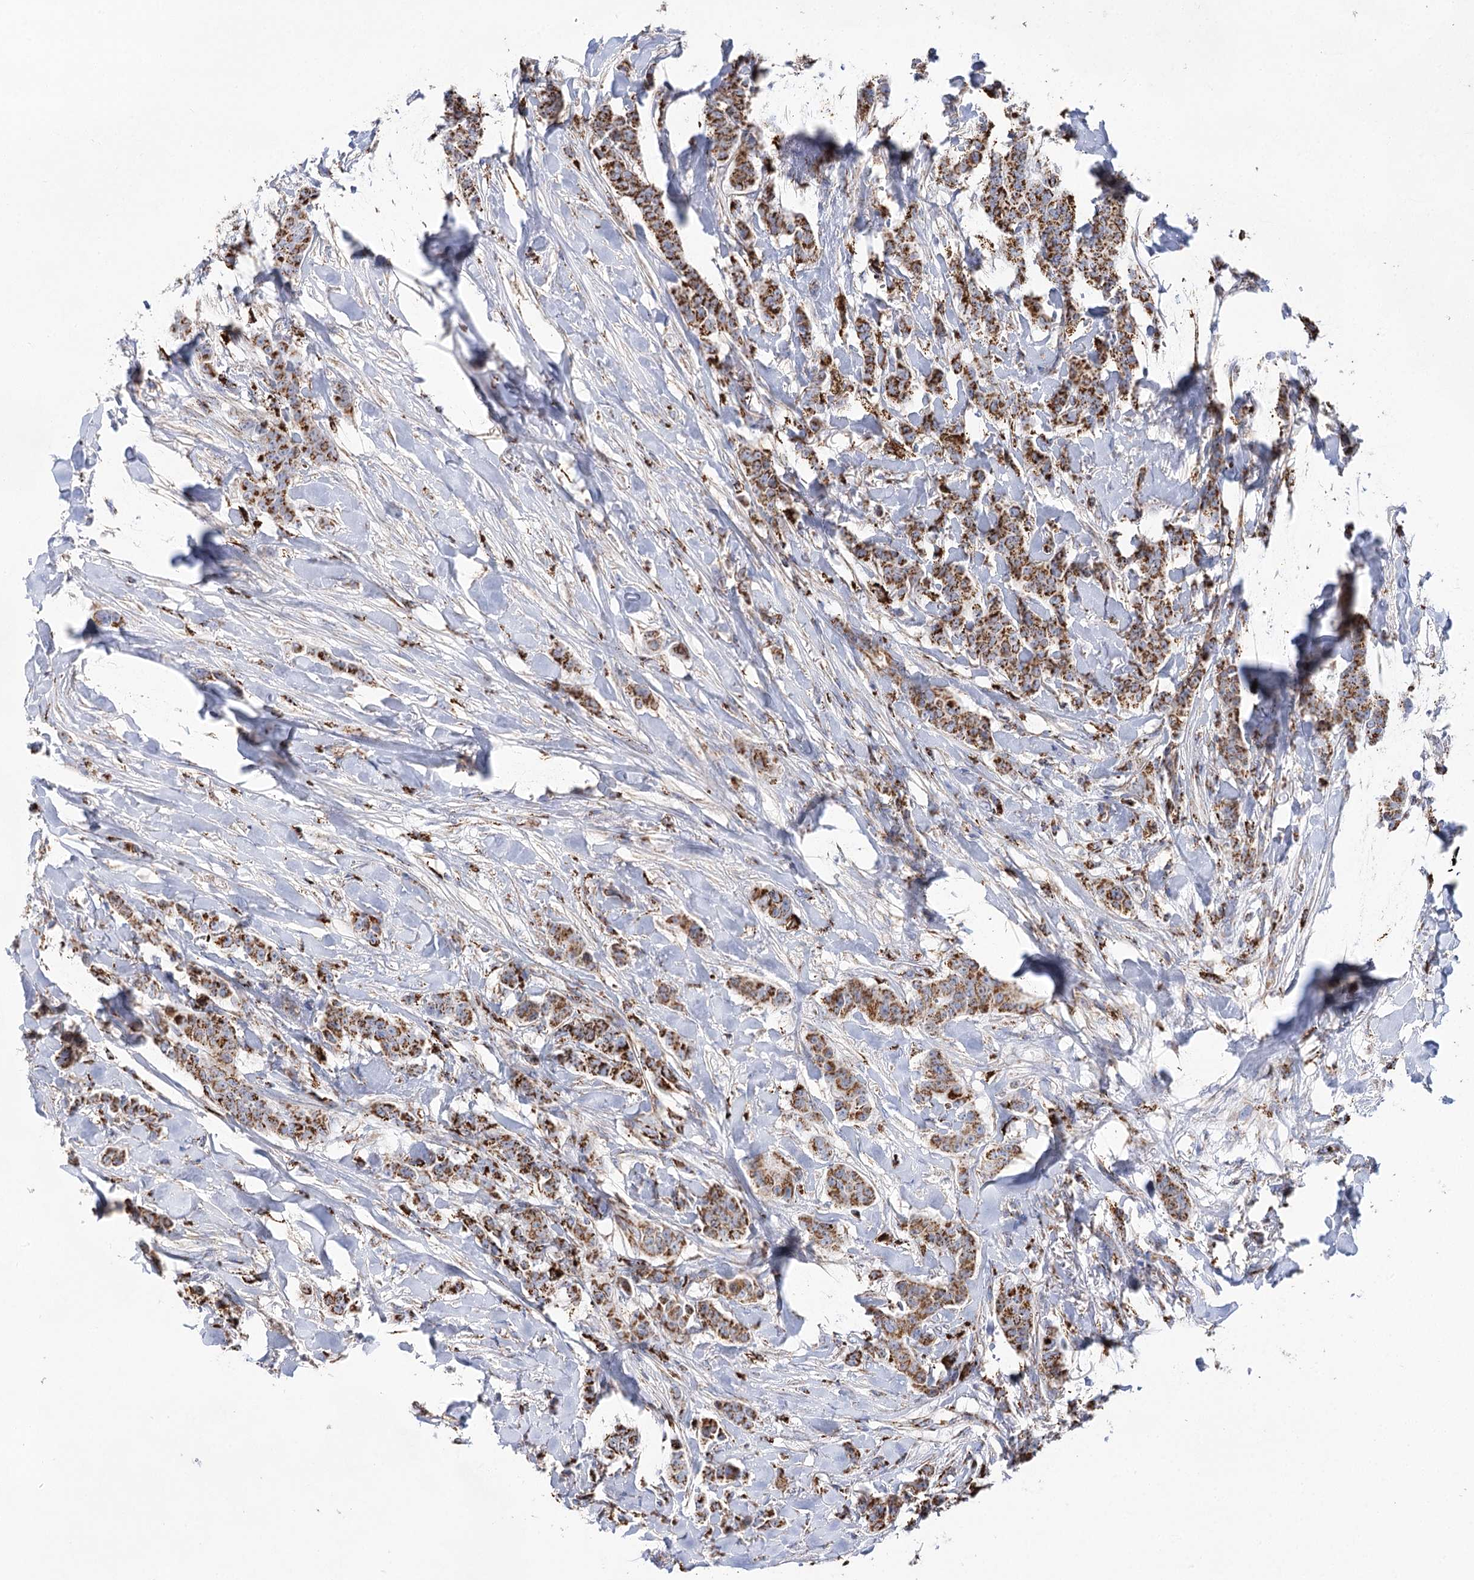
{"staining": {"intensity": "strong", "quantity": ">75%", "location": "cytoplasmic/membranous"}, "tissue": "breast cancer", "cell_type": "Tumor cells", "image_type": "cancer", "snomed": [{"axis": "morphology", "description": "Duct carcinoma"}, {"axis": "topography", "description": "Breast"}], "caption": "Approximately >75% of tumor cells in breast cancer demonstrate strong cytoplasmic/membranous protein staining as visualized by brown immunohistochemical staining.", "gene": "NADK2", "patient": {"sex": "female", "age": 40}}